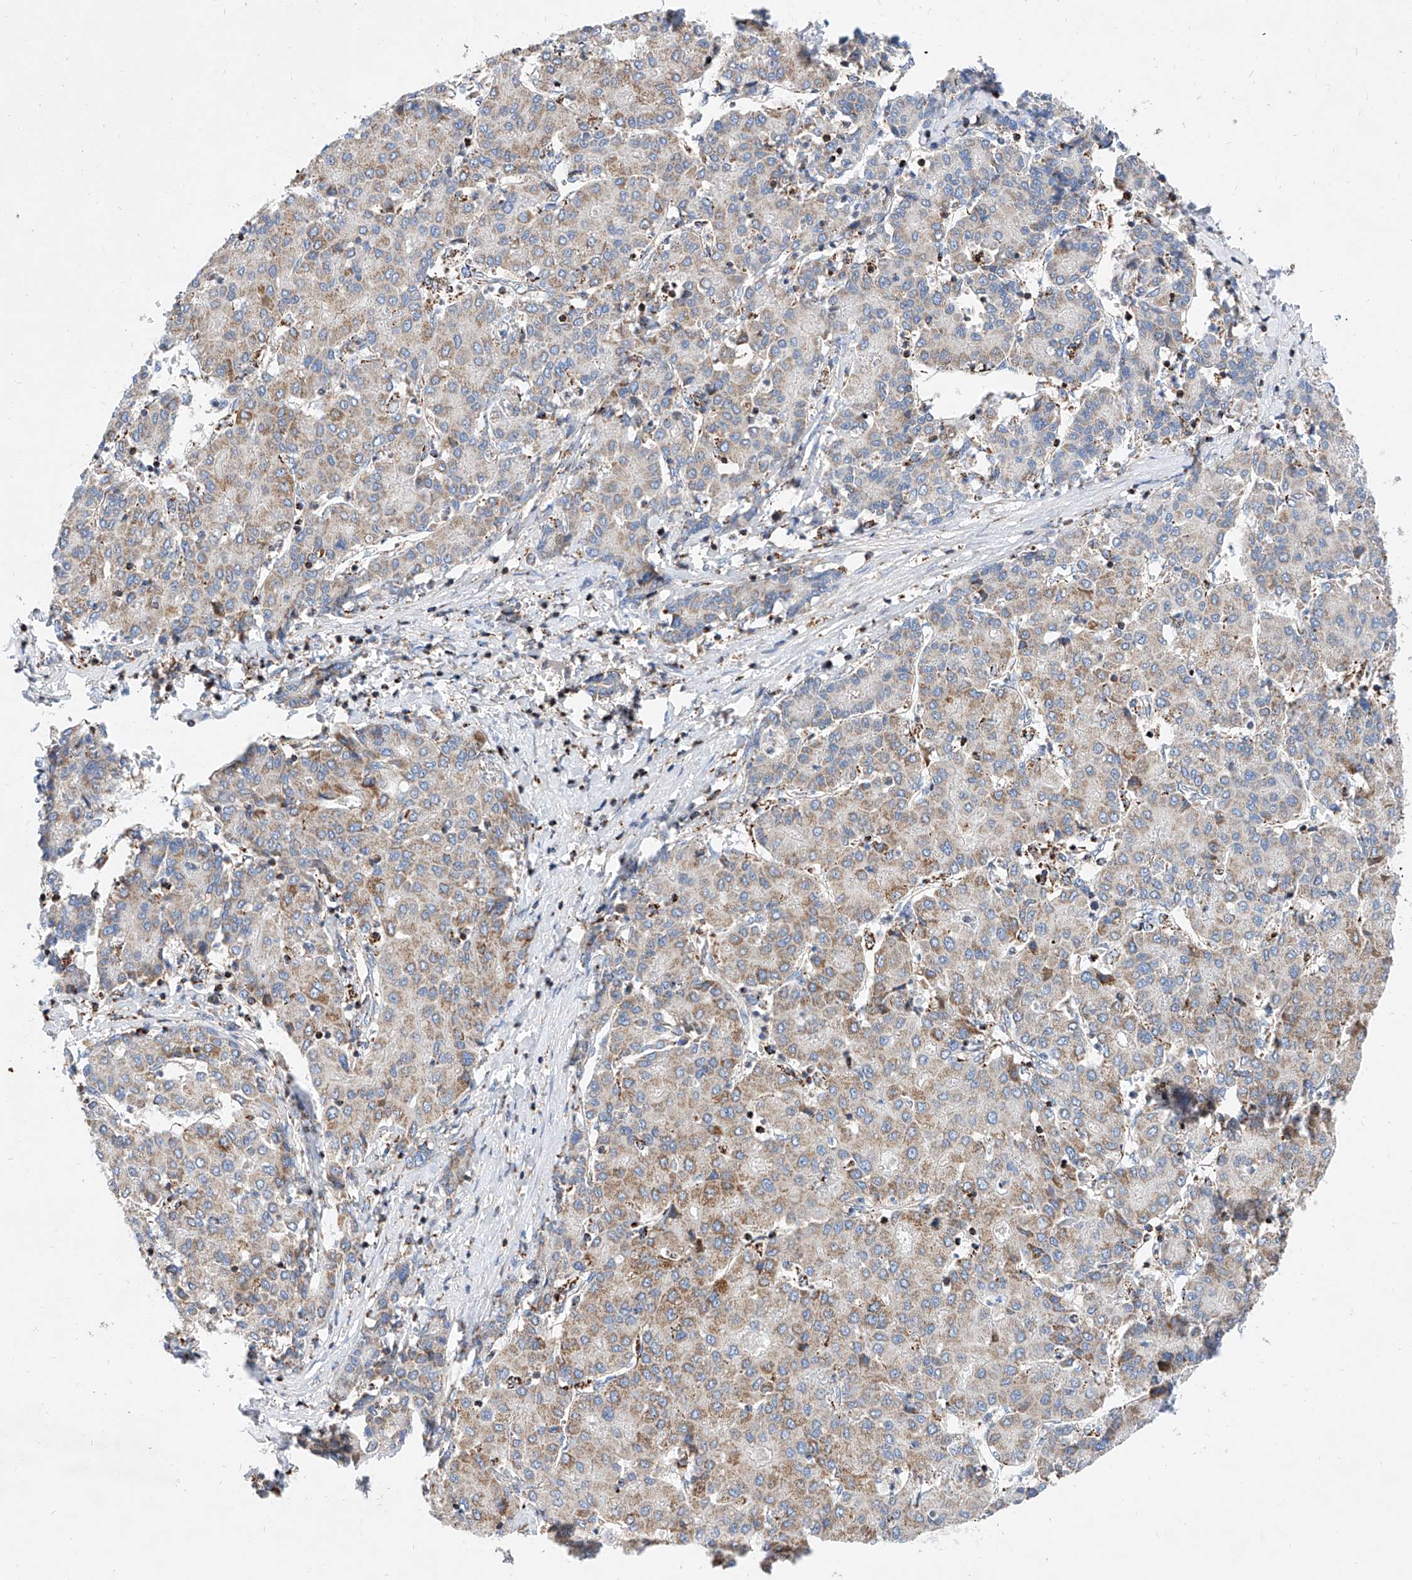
{"staining": {"intensity": "moderate", "quantity": "25%-75%", "location": "cytoplasmic/membranous"}, "tissue": "liver cancer", "cell_type": "Tumor cells", "image_type": "cancer", "snomed": [{"axis": "morphology", "description": "Carcinoma, Hepatocellular, NOS"}, {"axis": "topography", "description": "Liver"}], "caption": "Immunohistochemical staining of human liver cancer (hepatocellular carcinoma) demonstrates moderate cytoplasmic/membranous protein positivity in about 25%-75% of tumor cells.", "gene": "CPNE5", "patient": {"sex": "male", "age": 65}}